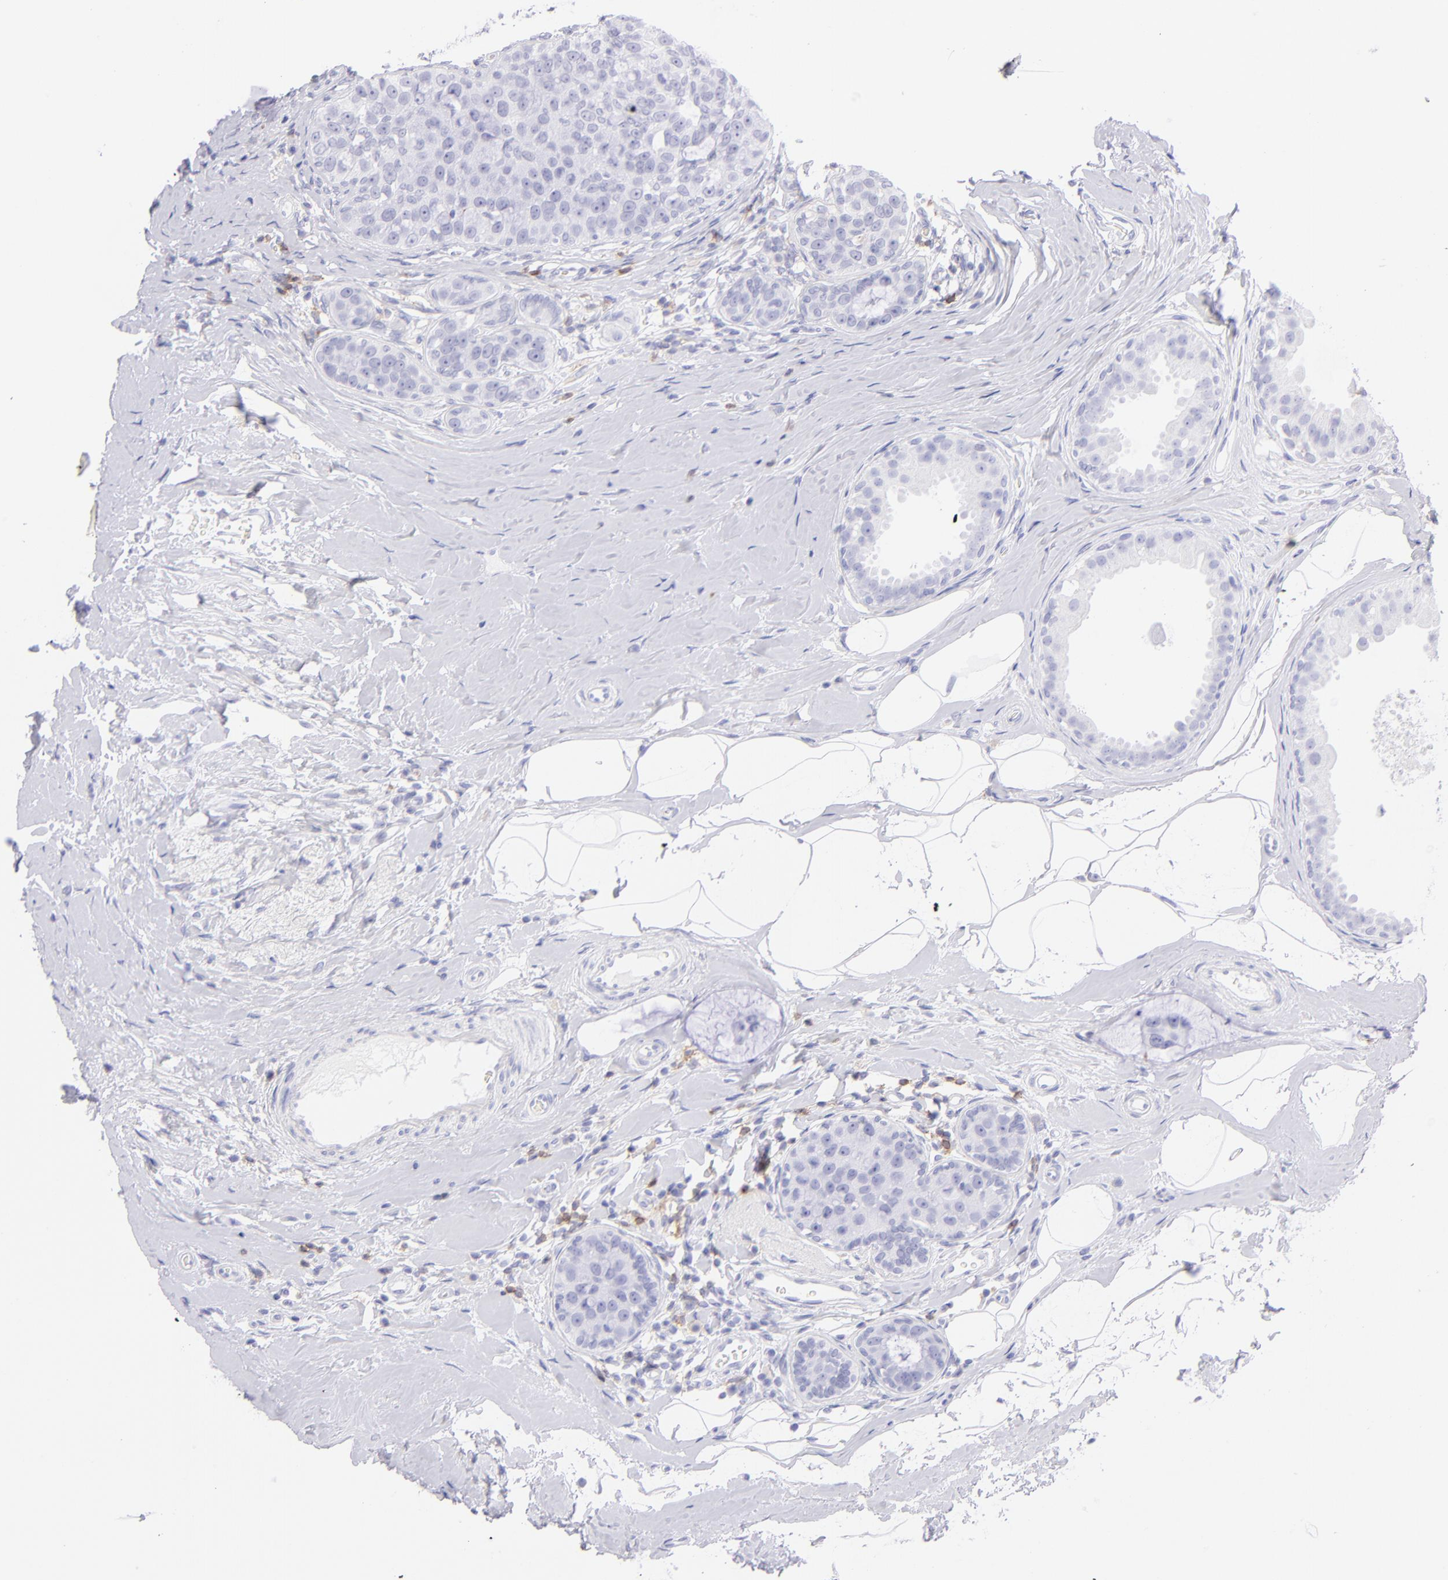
{"staining": {"intensity": "negative", "quantity": "none", "location": "none"}, "tissue": "breast cancer", "cell_type": "Tumor cells", "image_type": "cancer", "snomed": [{"axis": "morphology", "description": "Normal tissue, NOS"}, {"axis": "morphology", "description": "Duct carcinoma"}, {"axis": "topography", "description": "Breast"}], "caption": "This is a photomicrograph of IHC staining of breast cancer (invasive ductal carcinoma), which shows no positivity in tumor cells.", "gene": "CD72", "patient": {"sex": "female", "age": 50}}